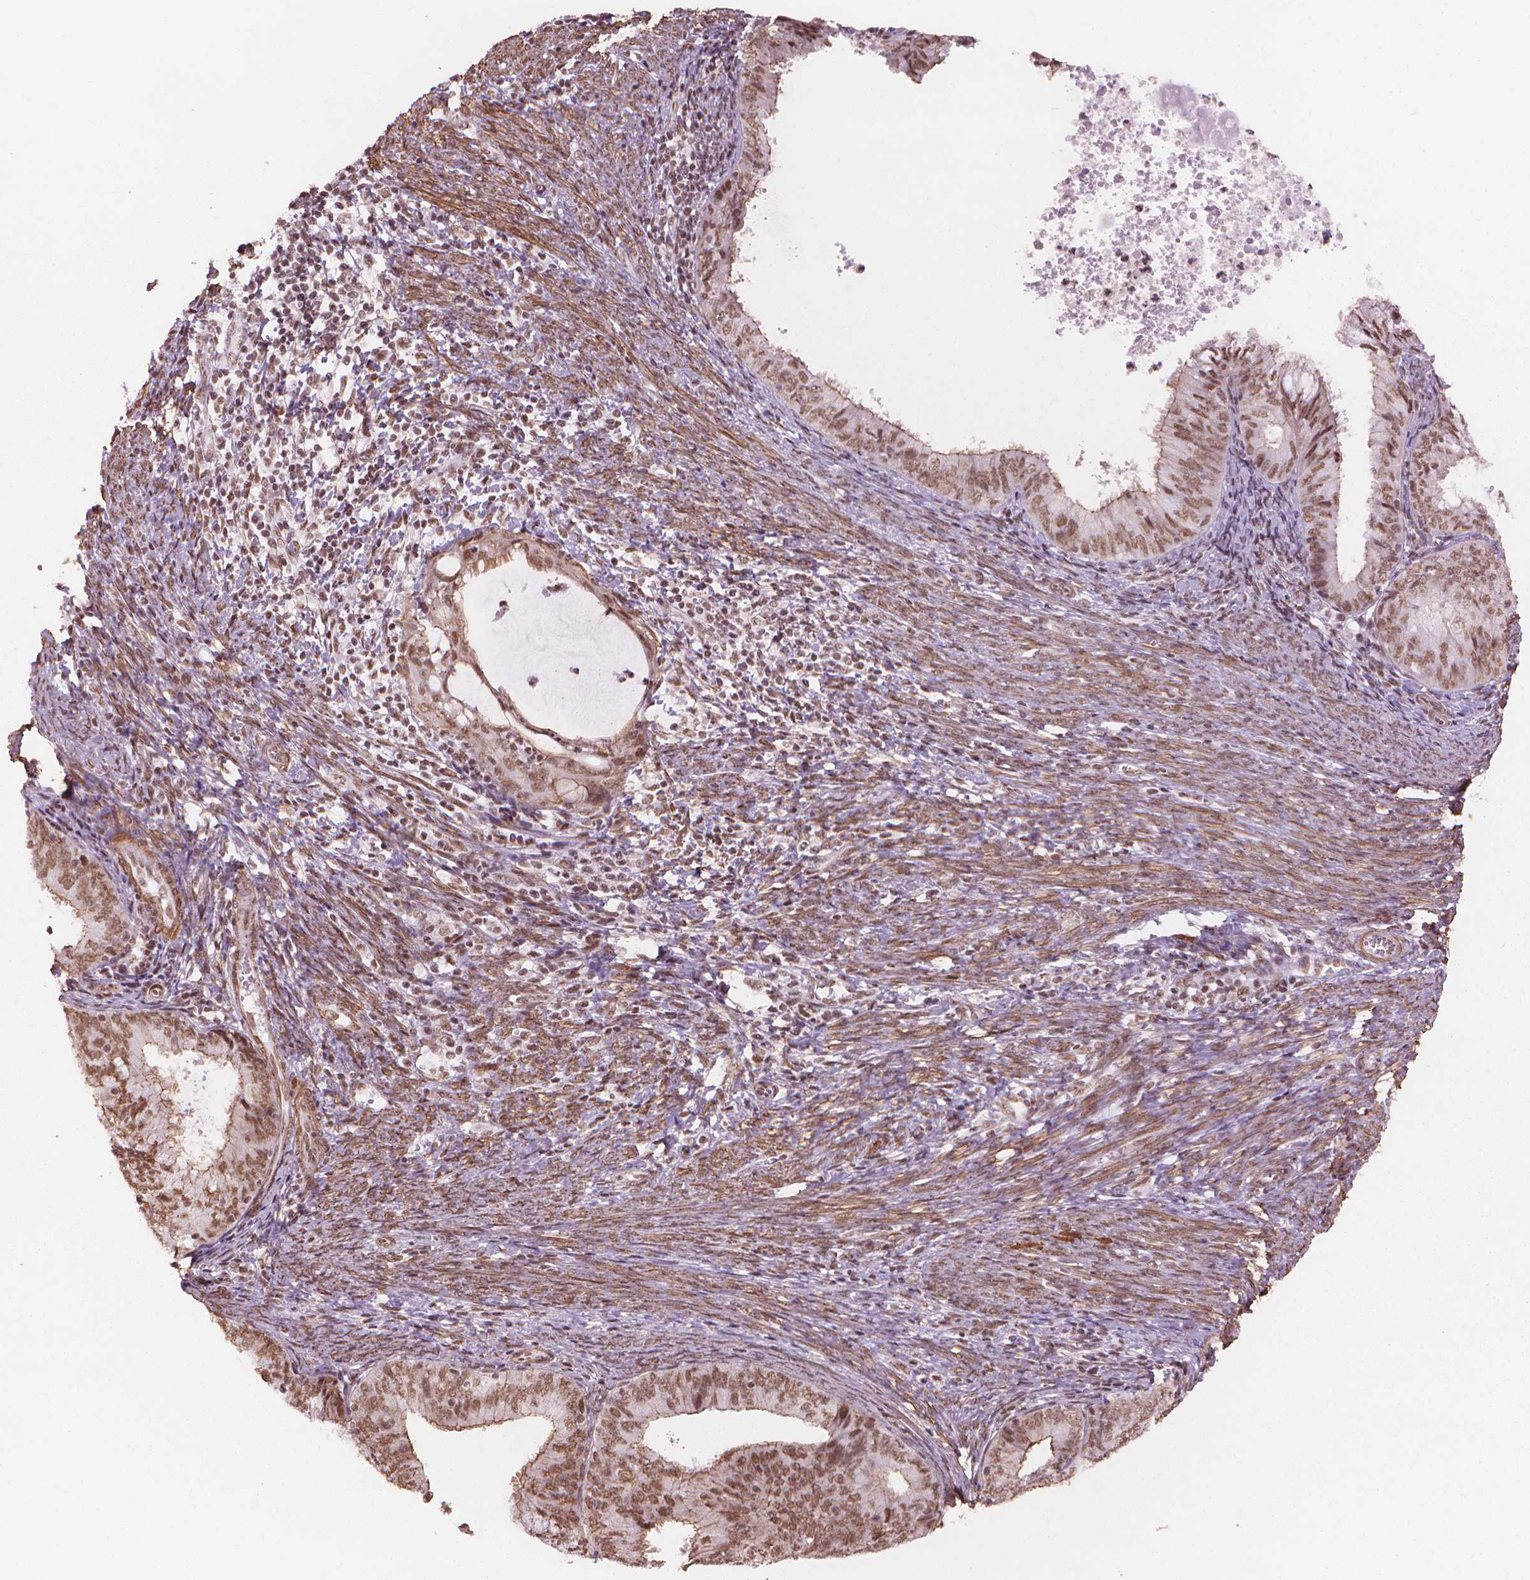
{"staining": {"intensity": "moderate", "quantity": ">75%", "location": "cytoplasmic/membranous,nuclear"}, "tissue": "endometrial cancer", "cell_type": "Tumor cells", "image_type": "cancer", "snomed": [{"axis": "morphology", "description": "Adenocarcinoma, NOS"}, {"axis": "topography", "description": "Endometrium"}], "caption": "Tumor cells reveal medium levels of moderate cytoplasmic/membranous and nuclear expression in approximately >75% of cells in human endometrial cancer (adenocarcinoma).", "gene": "HOXD4", "patient": {"sex": "female", "age": 57}}